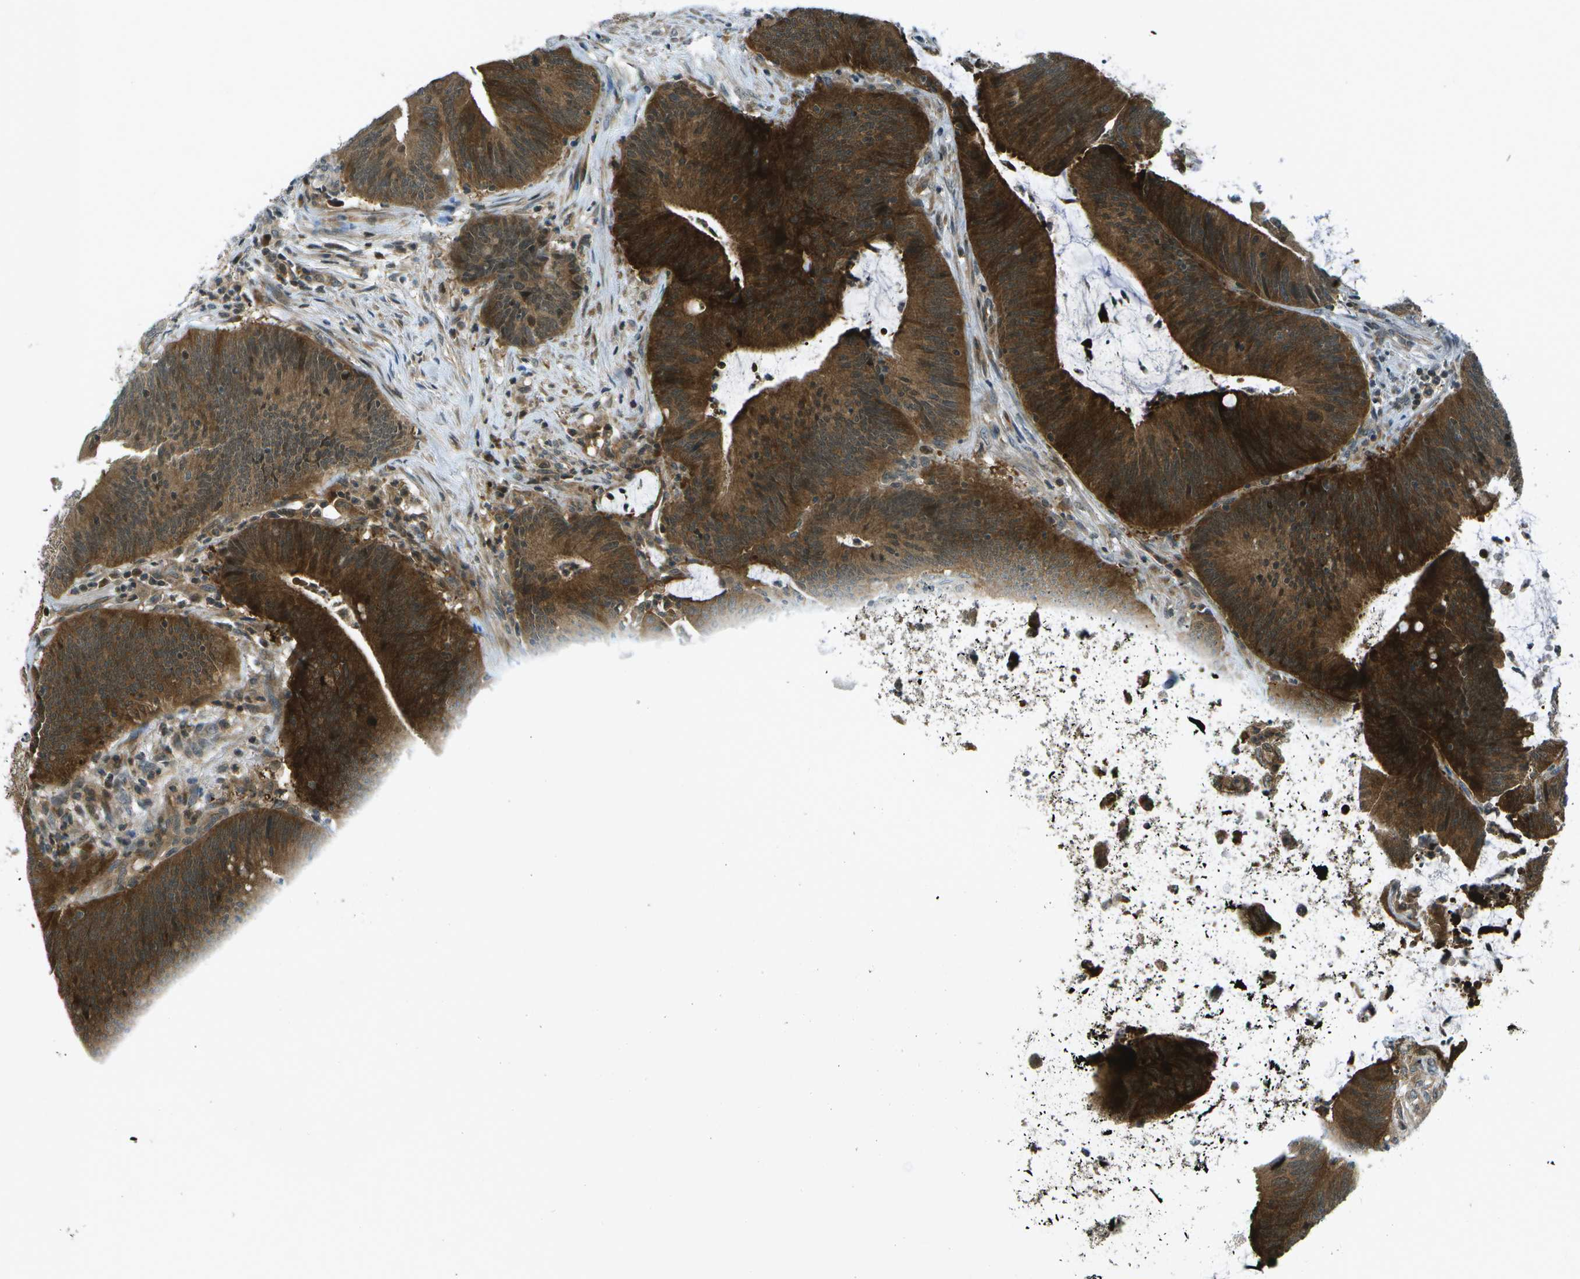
{"staining": {"intensity": "strong", "quantity": ">75%", "location": "cytoplasmic/membranous"}, "tissue": "colorectal cancer", "cell_type": "Tumor cells", "image_type": "cancer", "snomed": [{"axis": "morphology", "description": "Normal tissue, NOS"}, {"axis": "morphology", "description": "Adenocarcinoma, NOS"}, {"axis": "topography", "description": "Rectum"}], "caption": "The histopathology image shows staining of colorectal cancer, revealing strong cytoplasmic/membranous protein staining (brown color) within tumor cells.", "gene": "TMEM19", "patient": {"sex": "female", "age": 66}}